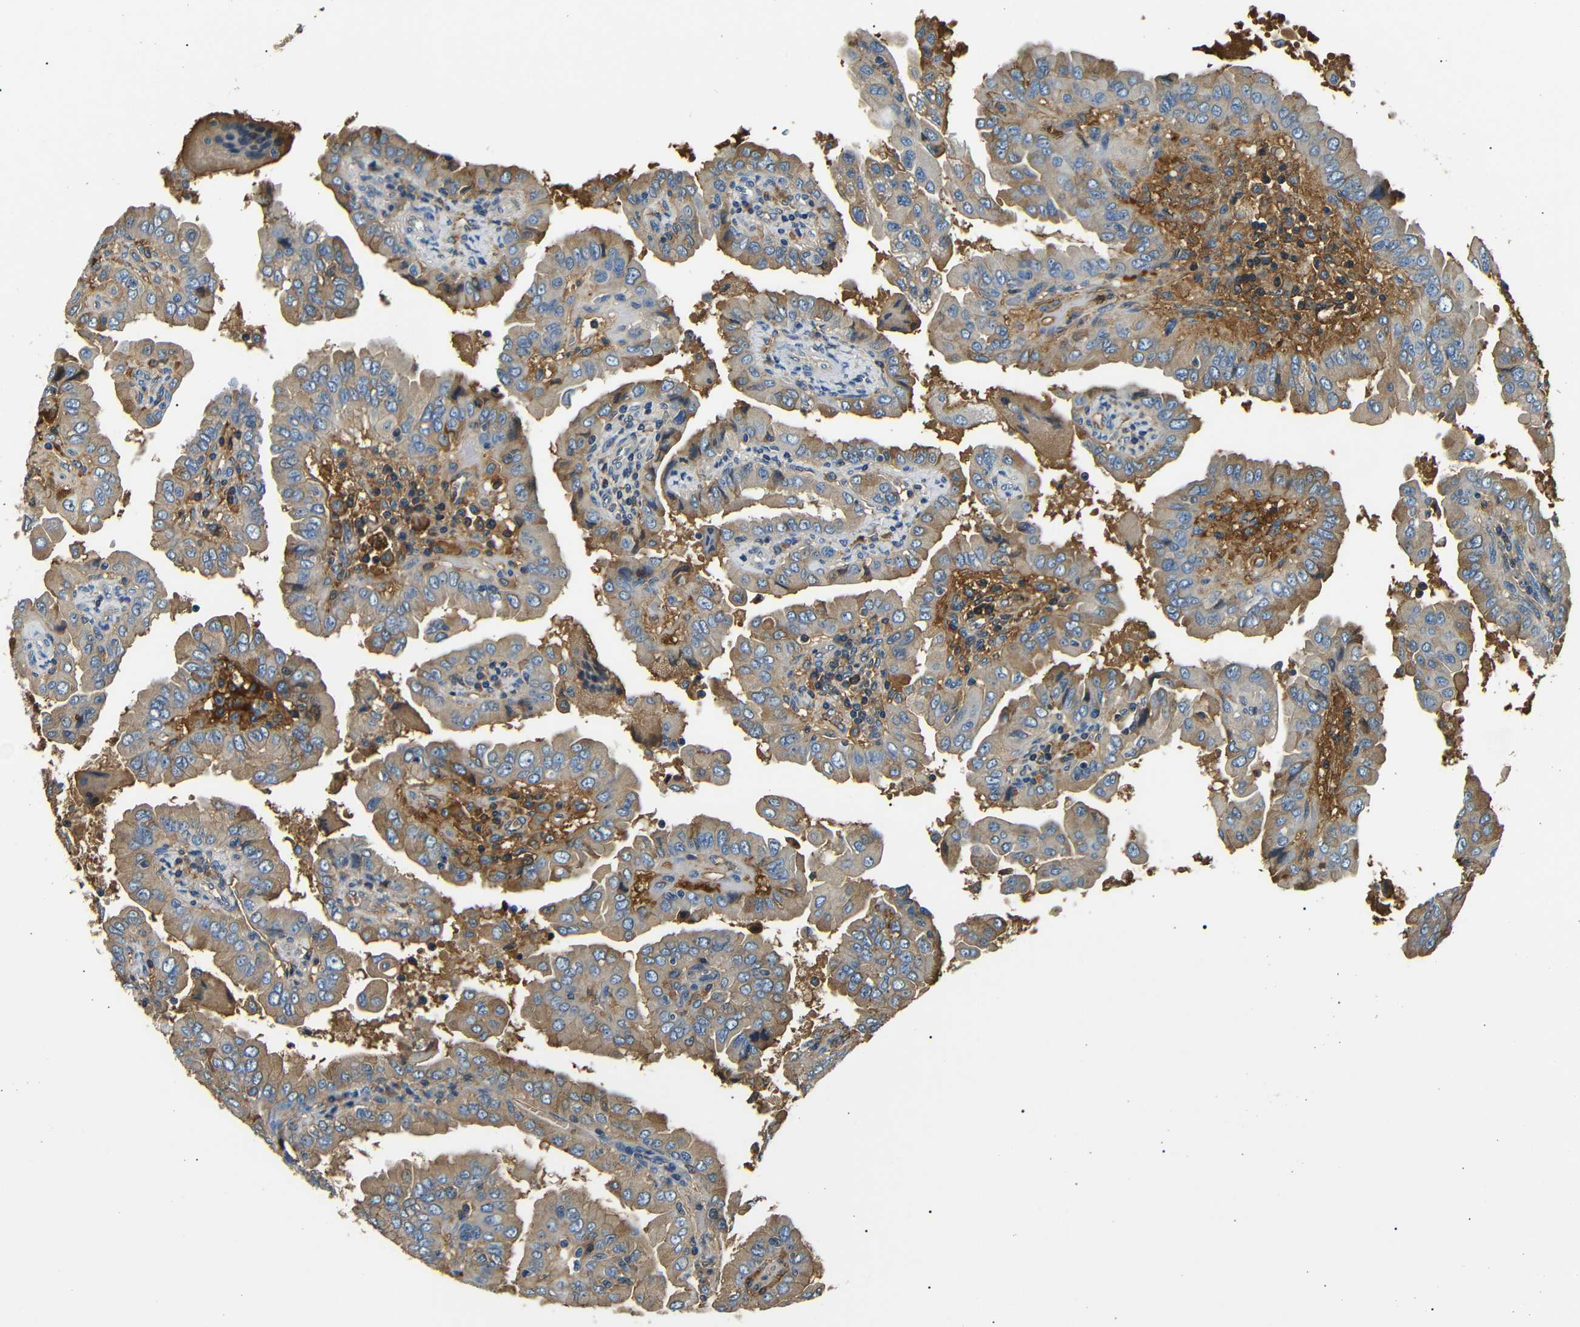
{"staining": {"intensity": "moderate", "quantity": ">75%", "location": "cytoplasmic/membranous"}, "tissue": "thyroid cancer", "cell_type": "Tumor cells", "image_type": "cancer", "snomed": [{"axis": "morphology", "description": "Papillary adenocarcinoma, NOS"}, {"axis": "topography", "description": "Thyroid gland"}], "caption": "Immunohistochemistry histopathology image of neoplastic tissue: human thyroid cancer (papillary adenocarcinoma) stained using IHC shows medium levels of moderate protein expression localized specifically in the cytoplasmic/membranous of tumor cells, appearing as a cytoplasmic/membranous brown color.", "gene": "LHCGR", "patient": {"sex": "male", "age": 33}}